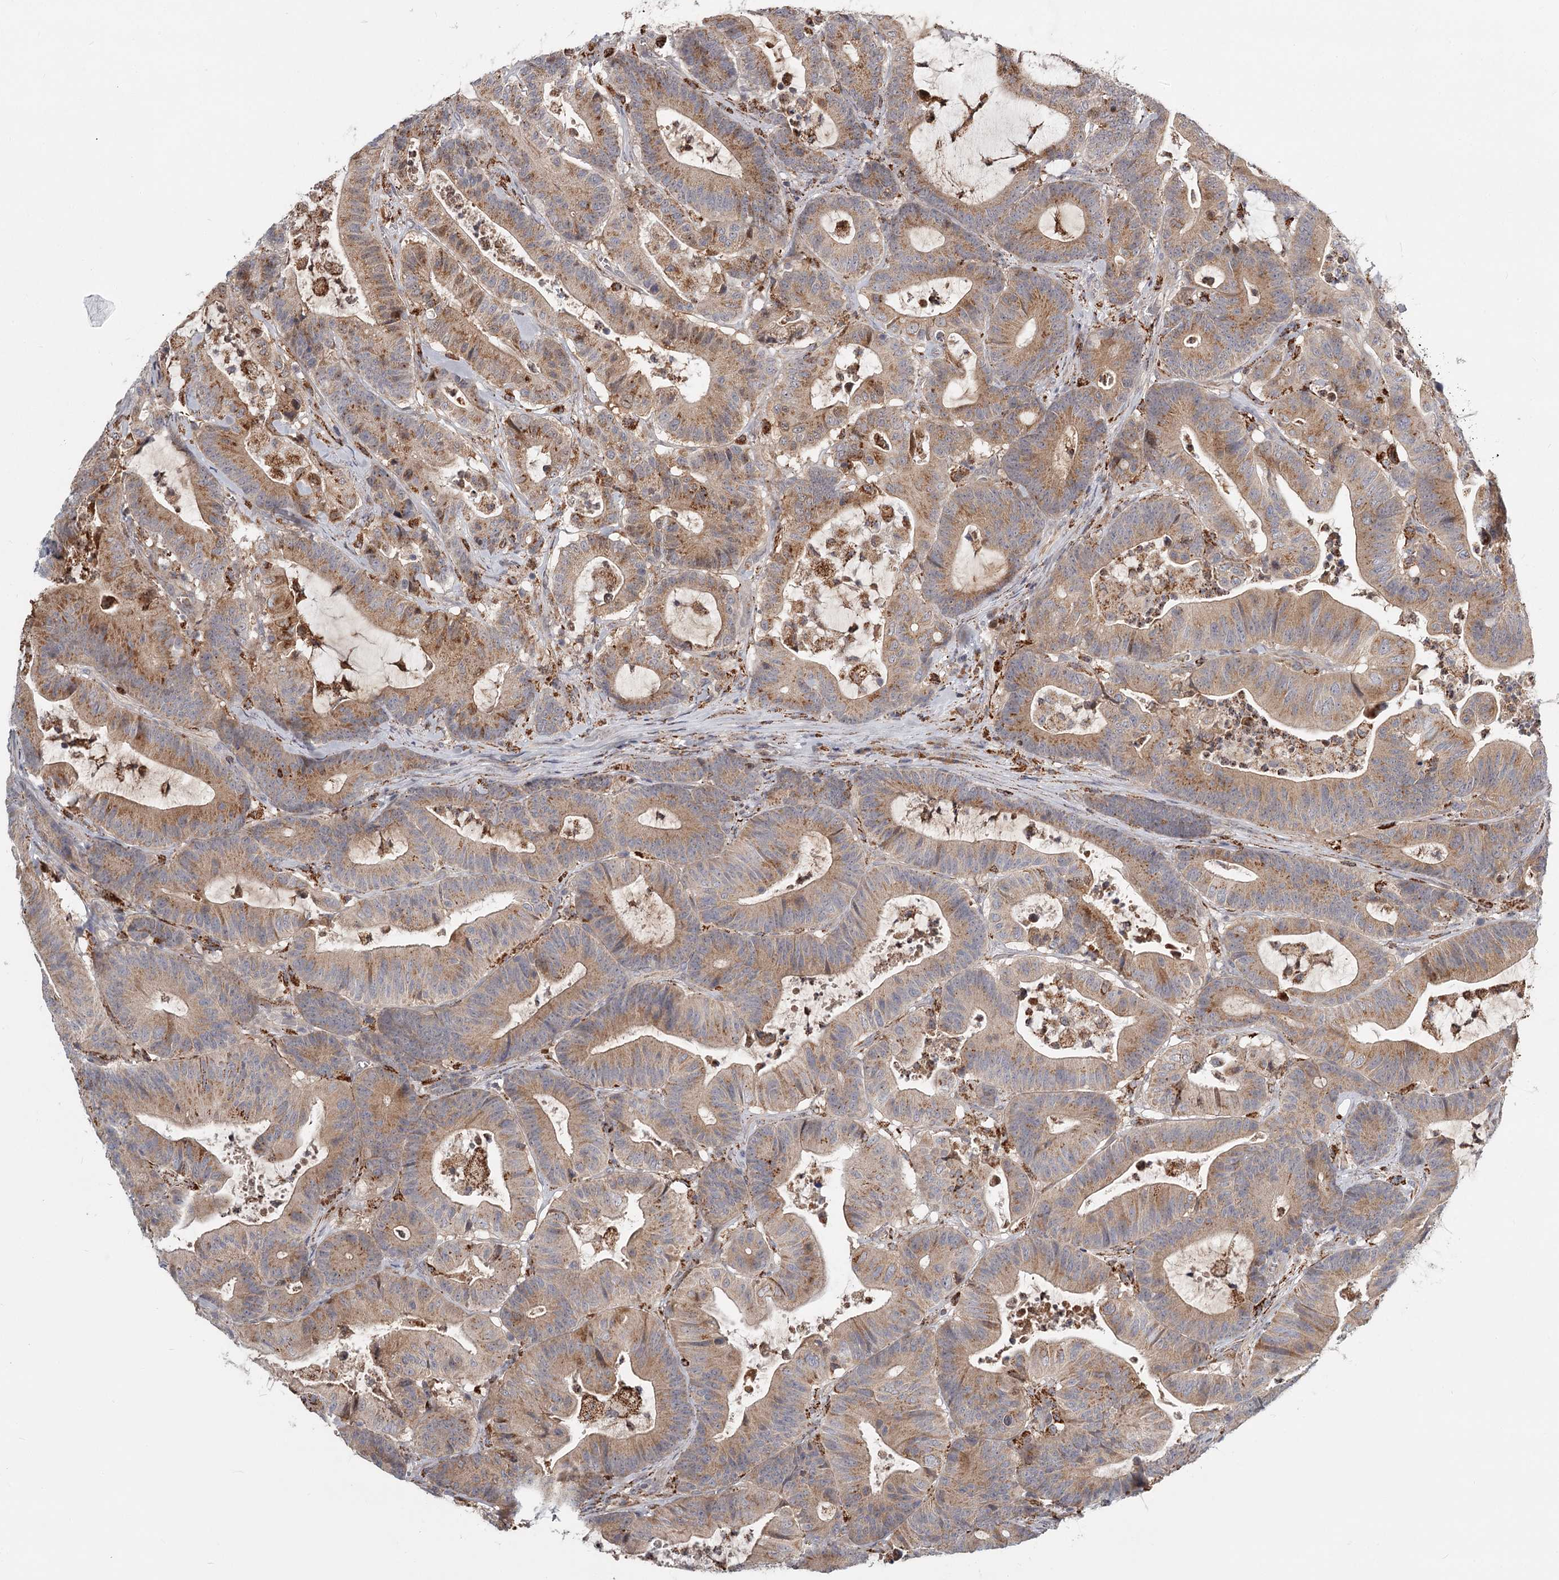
{"staining": {"intensity": "moderate", "quantity": ">75%", "location": "cytoplasmic/membranous"}, "tissue": "colorectal cancer", "cell_type": "Tumor cells", "image_type": "cancer", "snomed": [{"axis": "morphology", "description": "Adenocarcinoma, NOS"}, {"axis": "topography", "description": "Colon"}], "caption": "Colorectal adenocarcinoma stained with a brown dye reveals moderate cytoplasmic/membranous positive staining in approximately >75% of tumor cells.", "gene": "CDC123", "patient": {"sex": "female", "age": 84}}